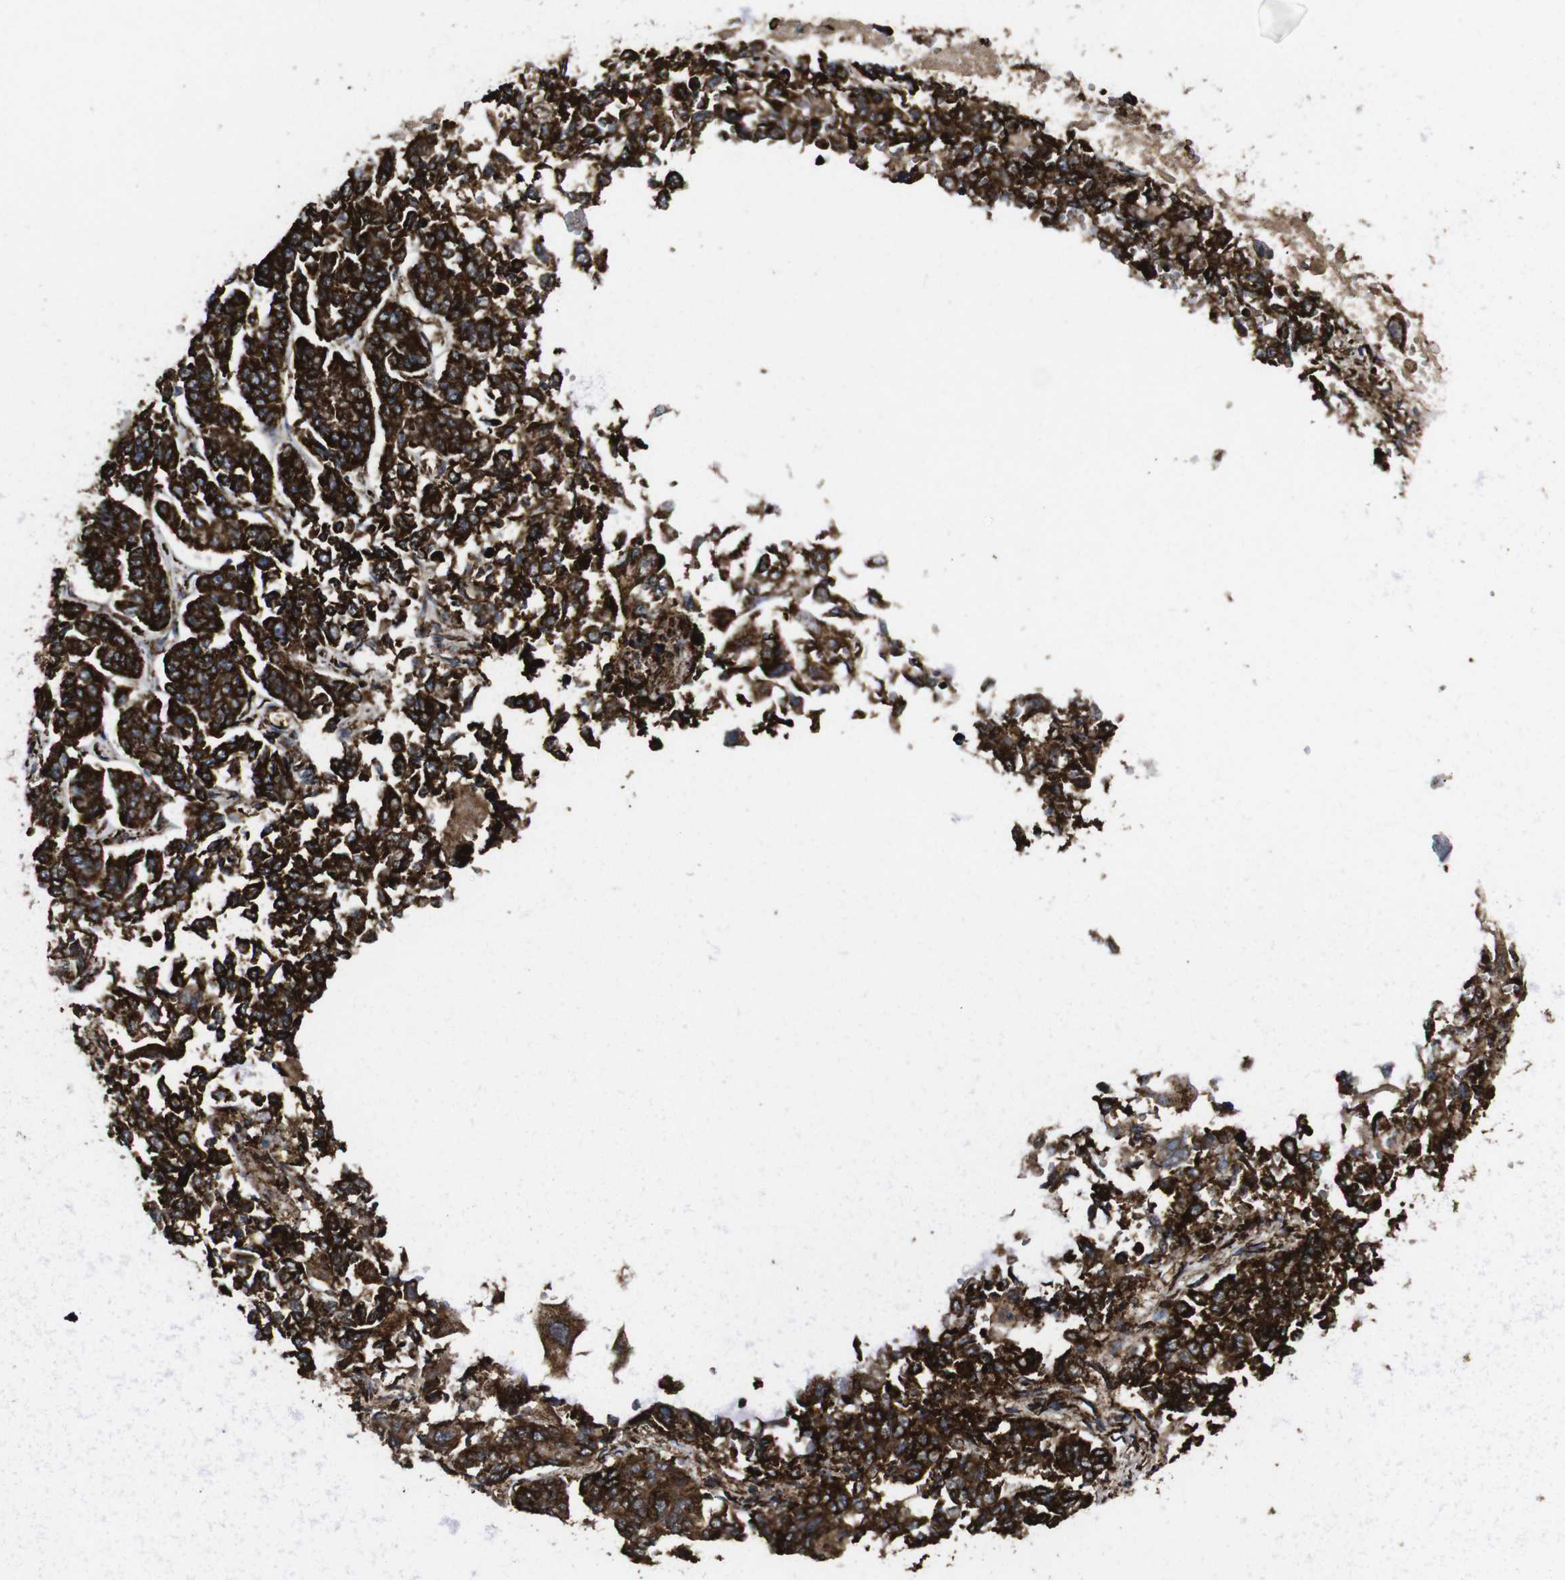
{"staining": {"intensity": "strong", "quantity": ">75%", "location": "cytoplasmic/membranous"}, "tissue": "lung cancer", "cell_type": "Tumor cells", "image_type": "cancer", "snomed": [{"axis": "morphology", "description": "Adenocarcinoma, NOS"}, {"axis": "topography", "description": "Lung"}], "caption": "A brown stain shows strong cytoplasmic/membranous positivity of a protein in human adenocarcinoma (lung) tumor cells.", "gene": "ATP5F1A", "patient": {"sex": "male", "age": 84}}